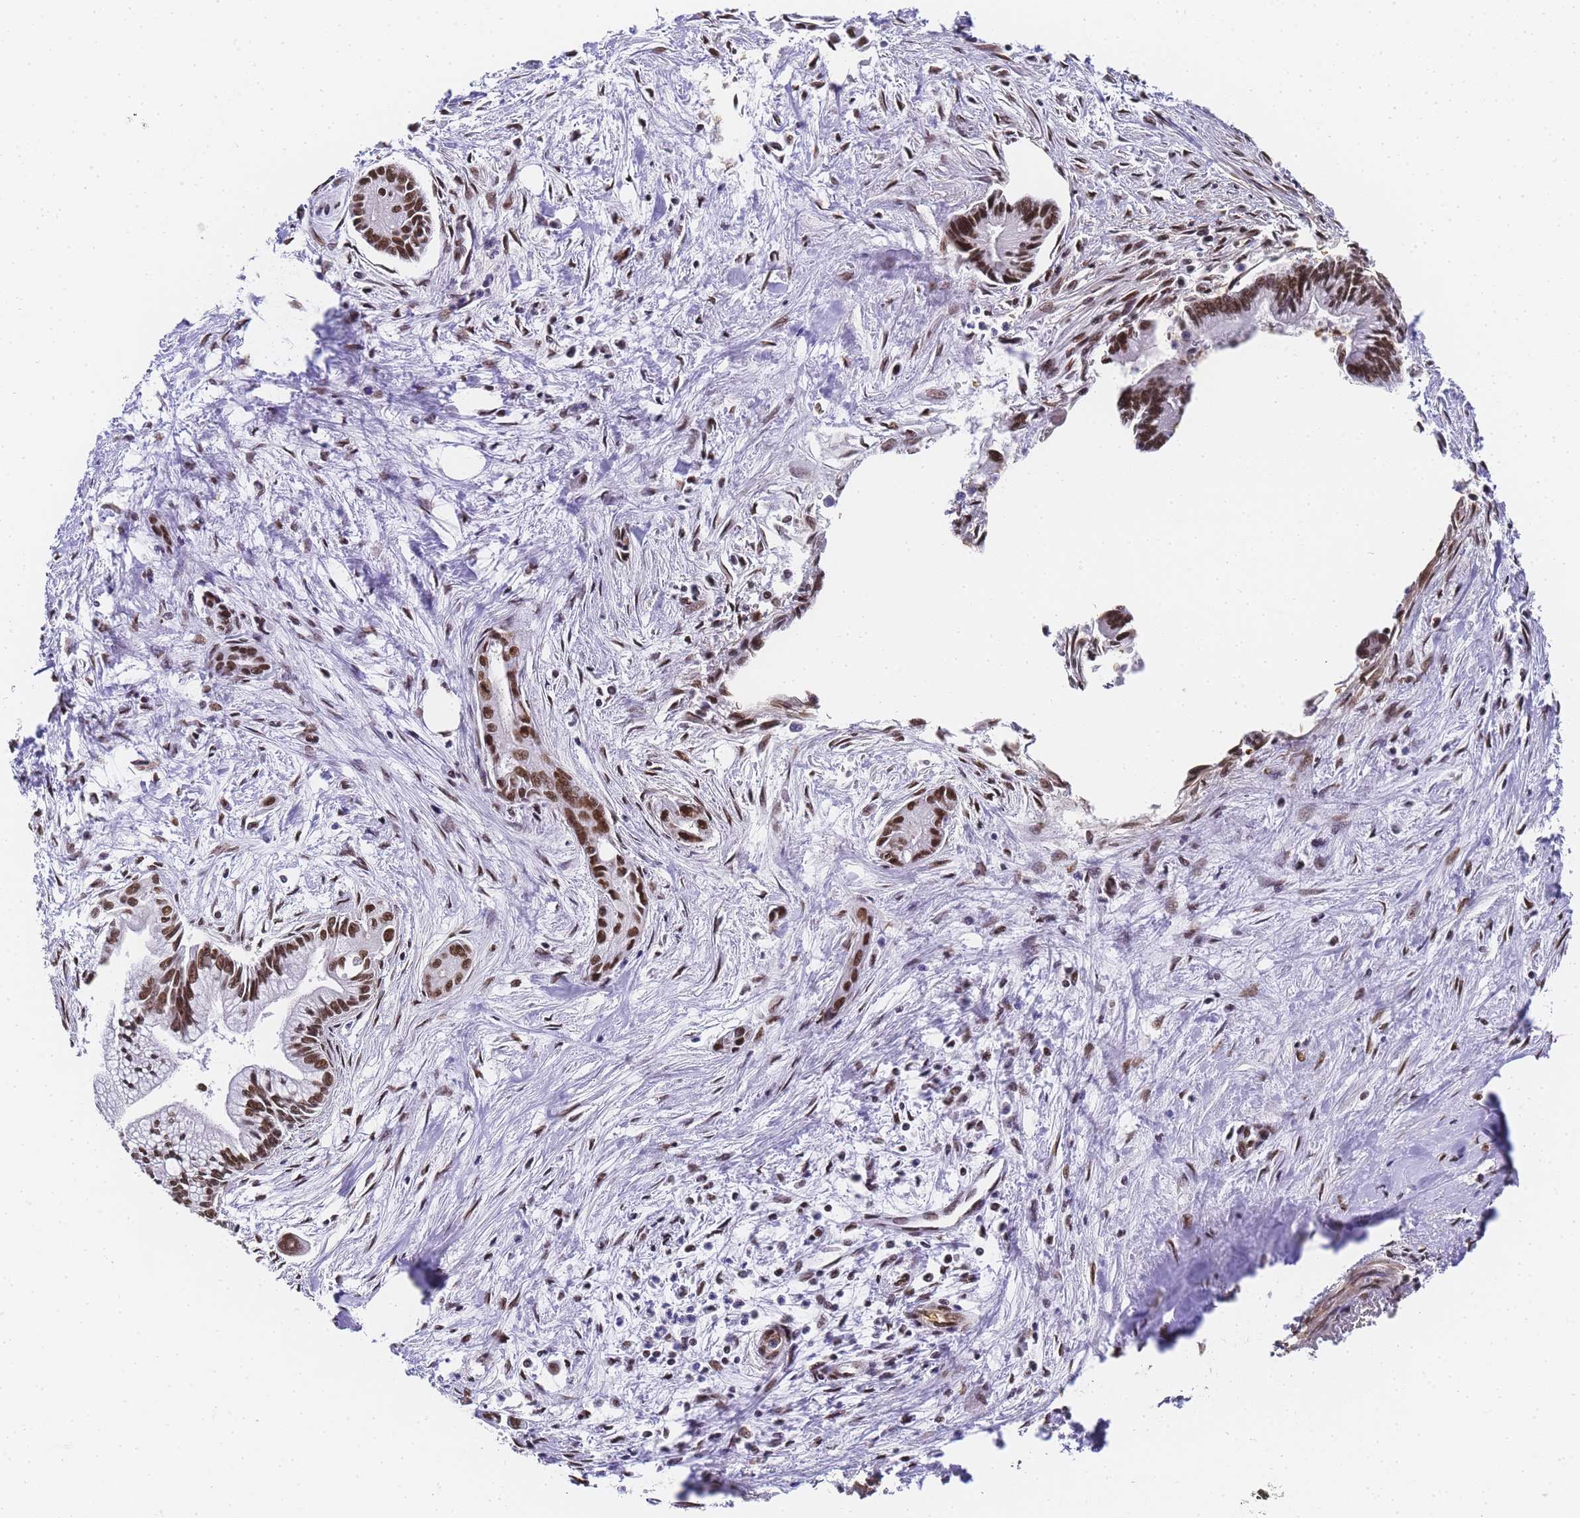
{"staining": {"intensity": "strong", "quantity": ">75%", "location": "nuclear"}, "tissue": "pancreatic cancer", "cell_type": "Tumor cells", "image_type": "cancer", "snomed": [{"axis": "morphology", "description": "Adenocarcinoma, NOS"}, {"axis": "topography", "description": "Pancreas"}], "caption": "Human pancreatic cancer (adenocarcinoma) stained with a brown dye reveals strong nuclear positive staining in approximately >75% of tumor cells.", "gene": "POLR1A", "patient": {"sex": "male", "age": 70}}